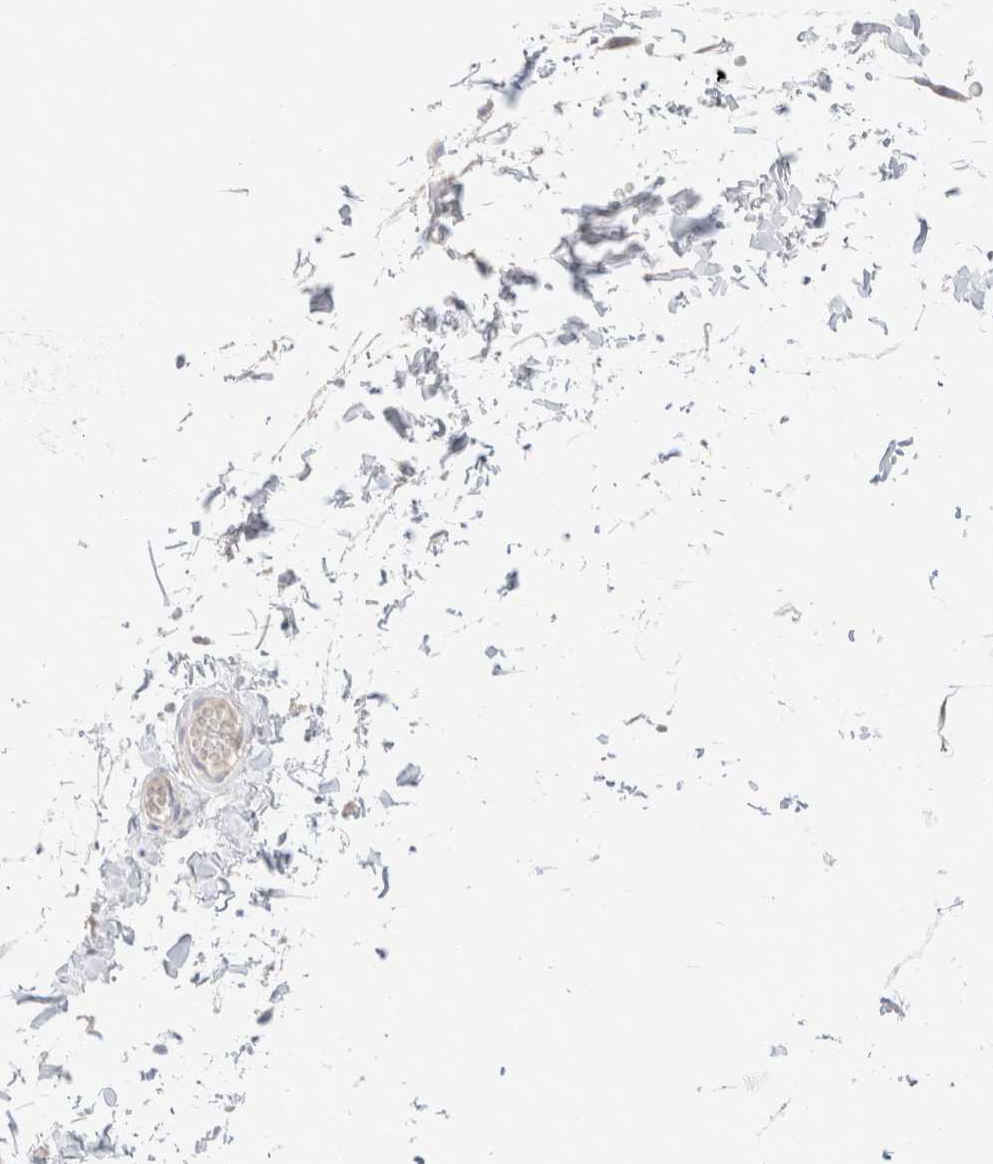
{"staining": {"intensity": "negative", "quantity": "none", "location": "none"}, "tissue": "adipose tissue", "cell_type": "Adipocytes", "image_type": "normal", "snomed": [{"axis": "morphology", "description": "Normal tissue, NOS"}, {"axis": "topography", "description": "Adipose tissue"}, {"axis": "topography", "description": "Vascular tissue"}, {"axis": "topography", "description": "Peripheral nerve tissue"}], "caption": "A high-resolution image shows IHC staining of benign adipose tissue, which reveals no significant expression in adipocytes.", "gene": "ATP6V1C1", "patient": {"sex": "male", "age": 25}}